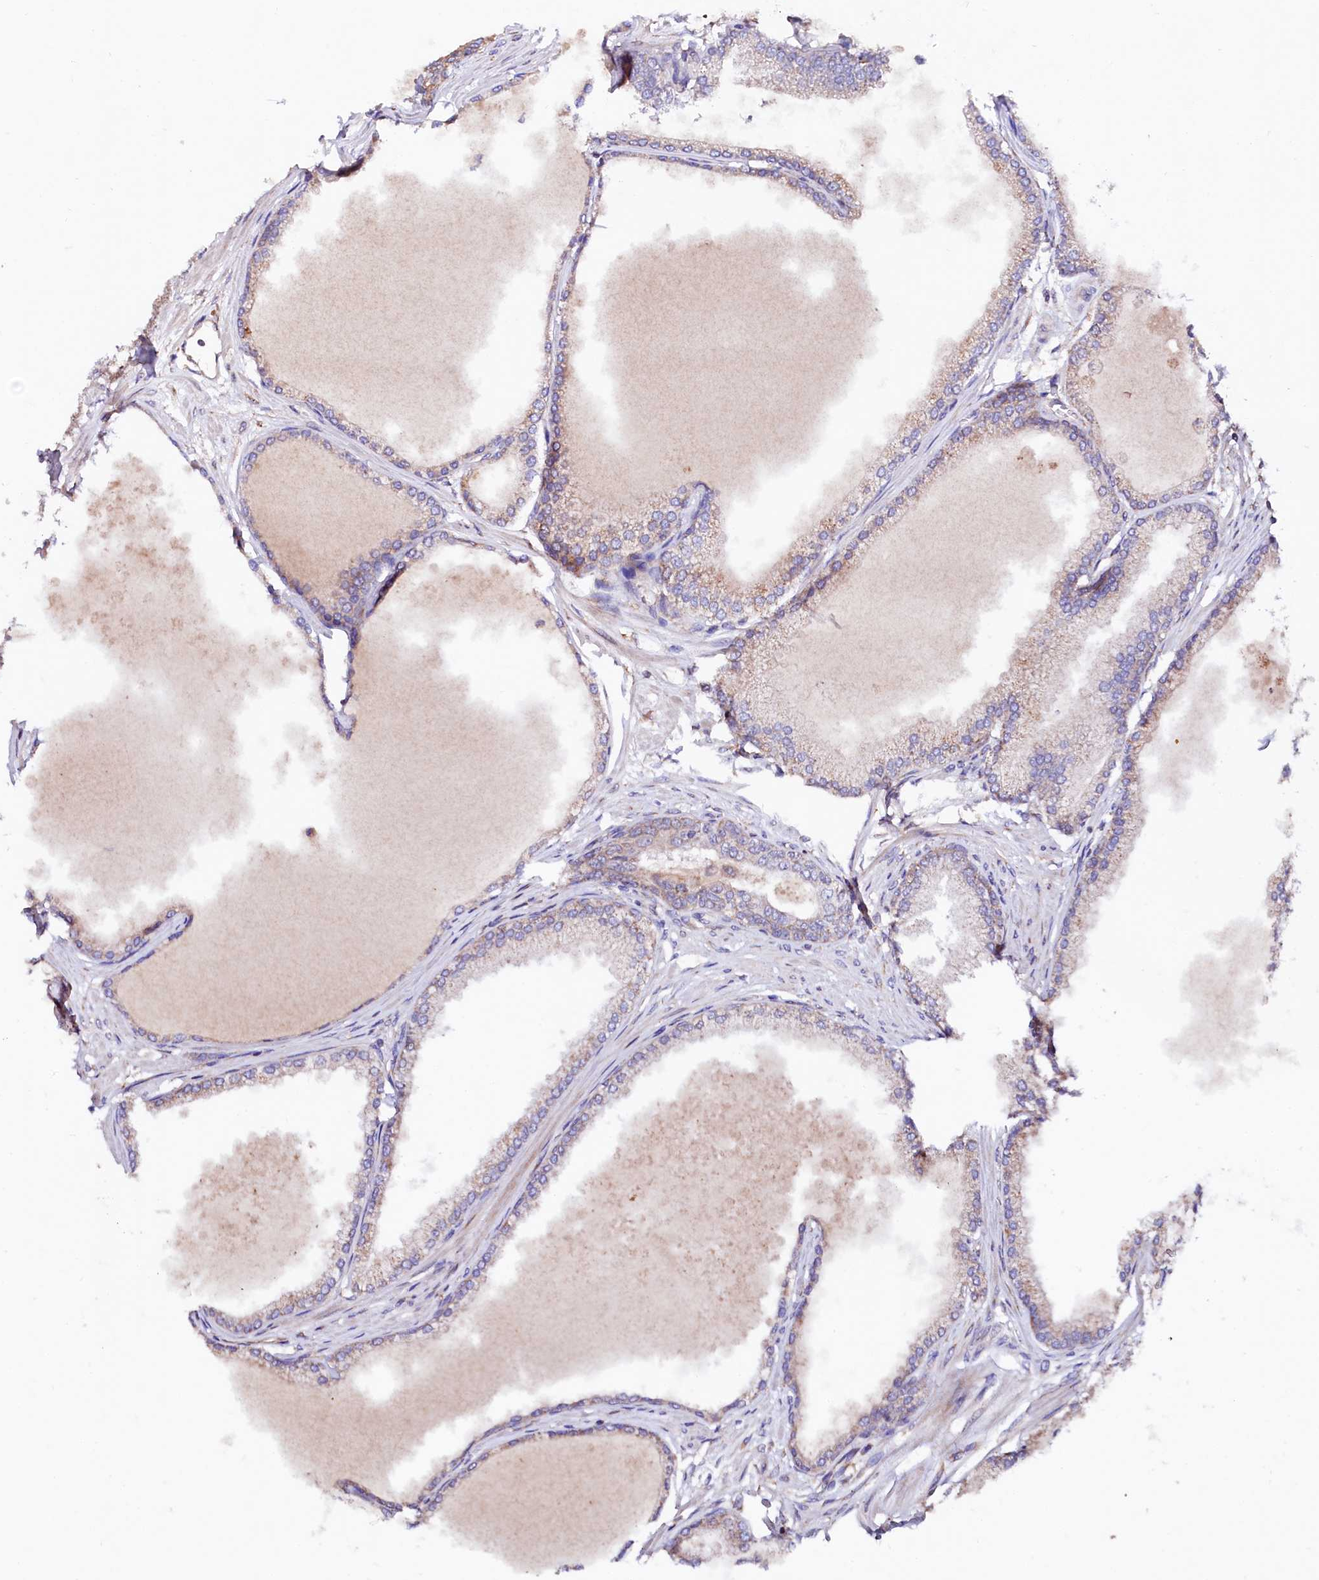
{"staining": {"intensity": "weak", "quantity": "25%-75%", "location": "cytoplasmic/membranous"}, "tissue": "prostate cancer", "cell_type": "Tumor cells", "image_type": "cancer", "snomed": [{"axis": "morphology", "description": "Adenocarcinoma, Low grade"}, {"axis": "topography", "description": "Prostate"}], "caption": "The micrograph reveals immunohistochemical staining of prostate adenocarcinoma (low-grade). There is weak cytoplasmic/membranous positivity is present in about 25%-75% of tumor cells.", "gene": "UBE3C", "patient": {"sex": "male", "age": 63}}